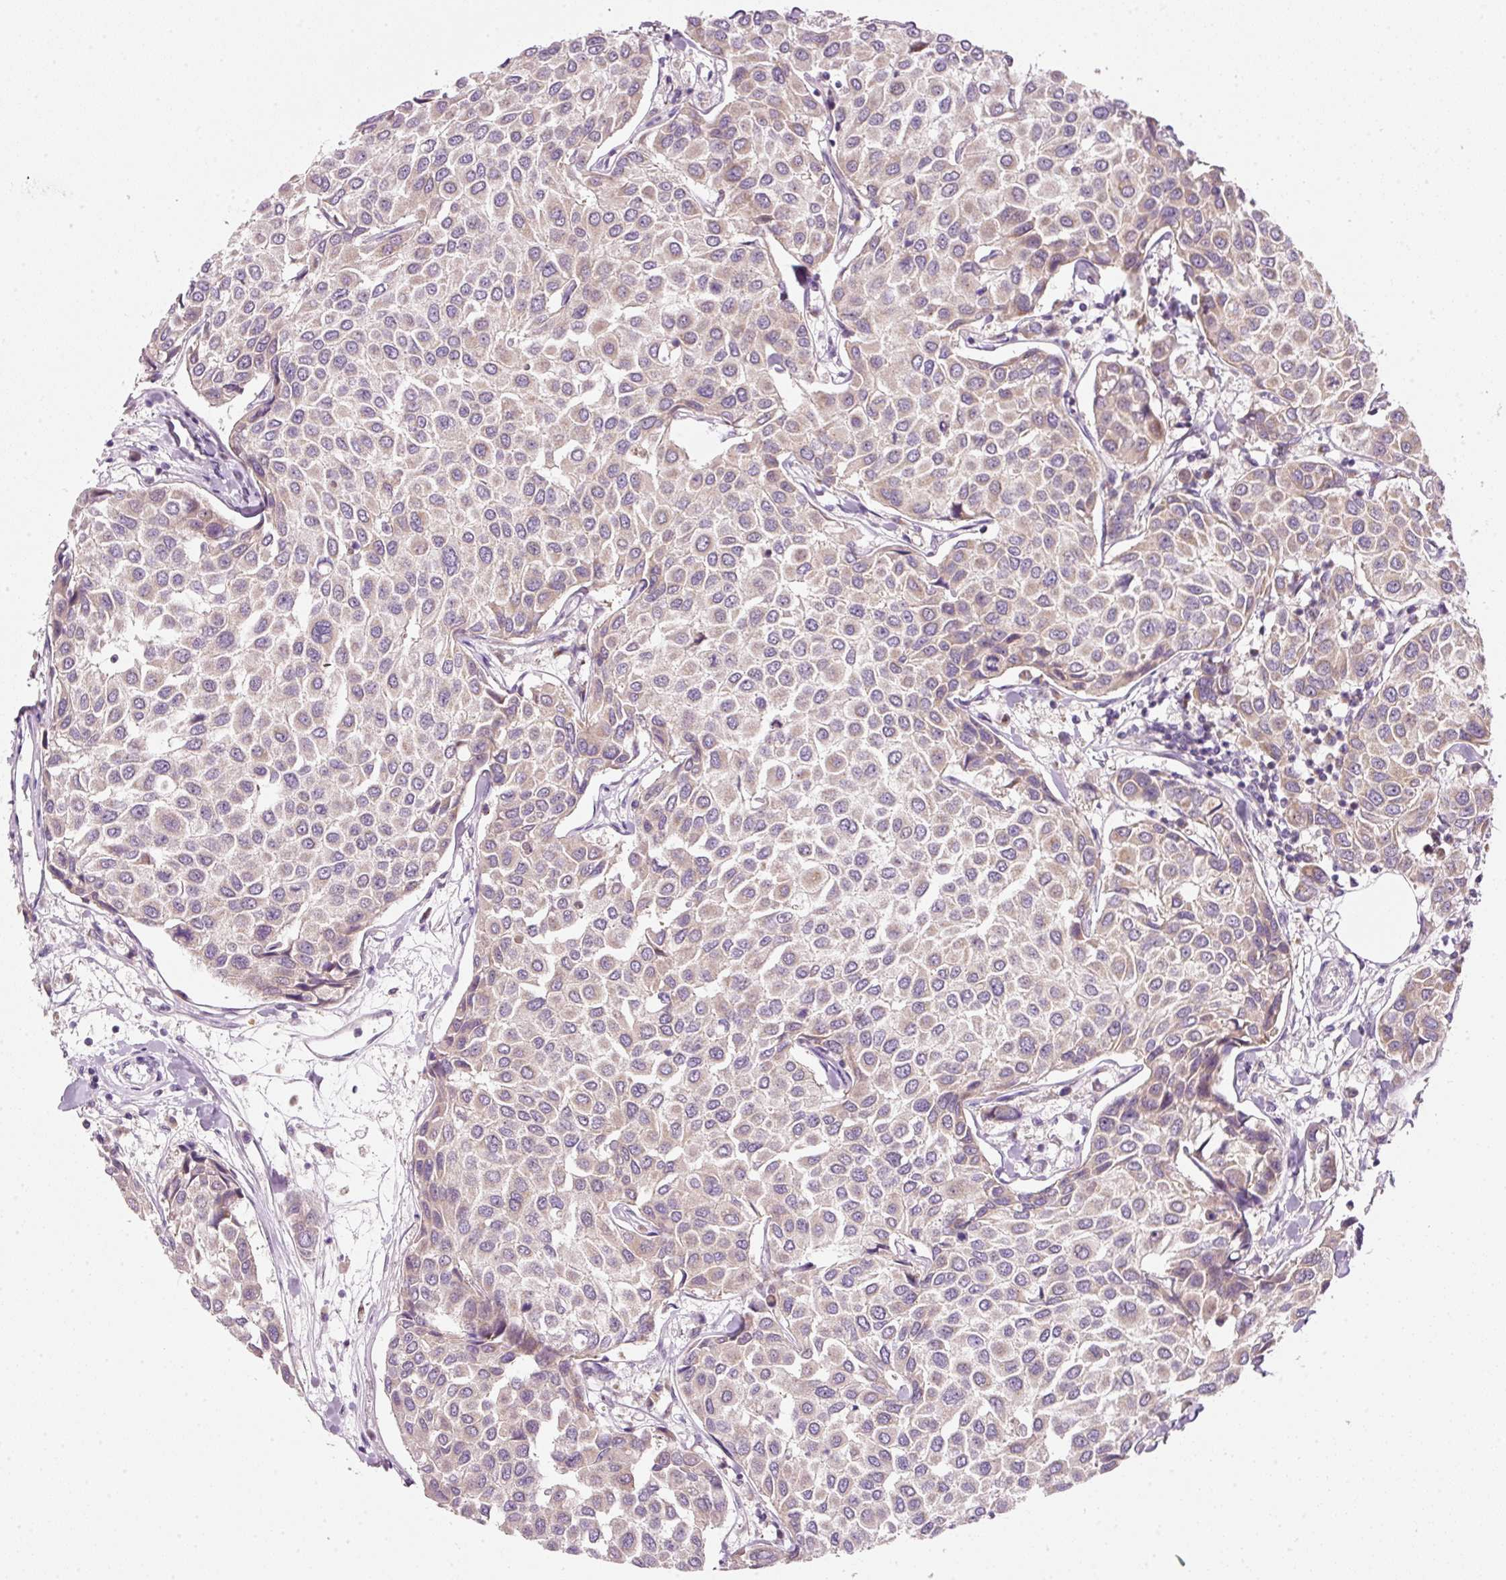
{"staining": {"intensity": "weak", "quantity": "<25%", "location": "cytoplasmic/membranous"}, "tissue": "breast cancer", "cell_type": "Tumor cells", "image_type": "cancer", "snomed": [{"axis": "morphology", "description": "Duct carcinoma"}, {"axis": "topography", "description": "Breast"}], "caption": "Immunohistochemistry (IHC) histopathology image of neoplastic tissue: human infiltrating ductal carcinoma (breast) stained with DAB reveals no significant protein staining in tumor cells. The staining is performed using DAB (3,3'-diaminobenzidine) brown chromogen with nuclei counter-stained in using hematoxylin.", "gene": "FAM78B", "patient": {"sex": "female", "age": 55}}